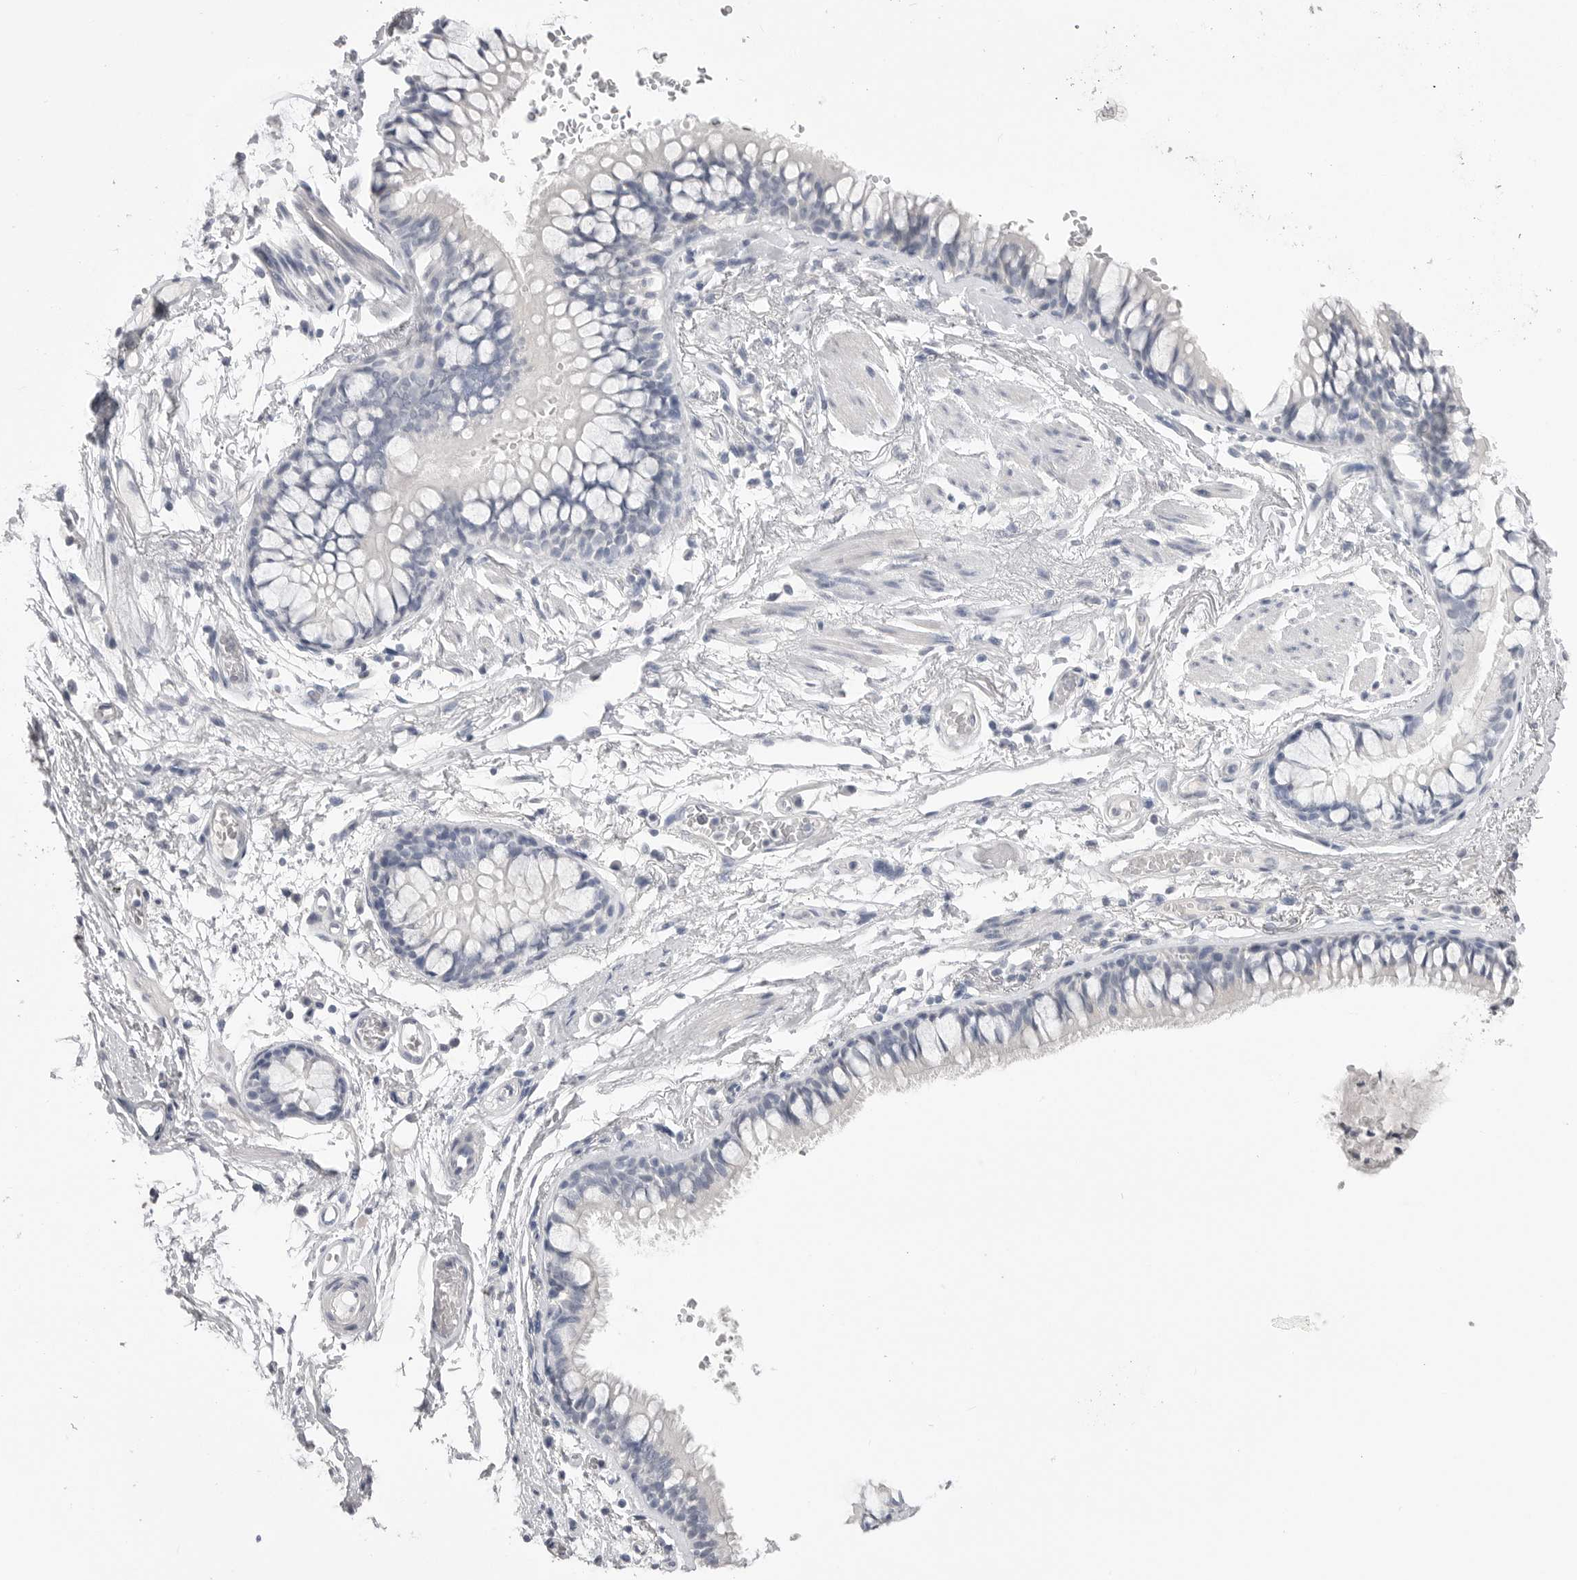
{"staining": {"intensity": "negative", "quantity": "none", "location": "none"}, "tissue": "adipose tissue", "cell_type": "Adipocytes", "image_type": "normal", "snomed": [{"axis": "morphology", "description": "Normal tissue, NOS"}, {"axis": "topography", "description": "Cartilage tissue"}, {"axis": "topography", "description": "Bronchus"}], "caption": "A photomicrograph of adipose tissue stained for a protein exhibits no brown staining in adipocytes.", "gene": "CPB1", "patient": {"sex": "female", "age": 73}}